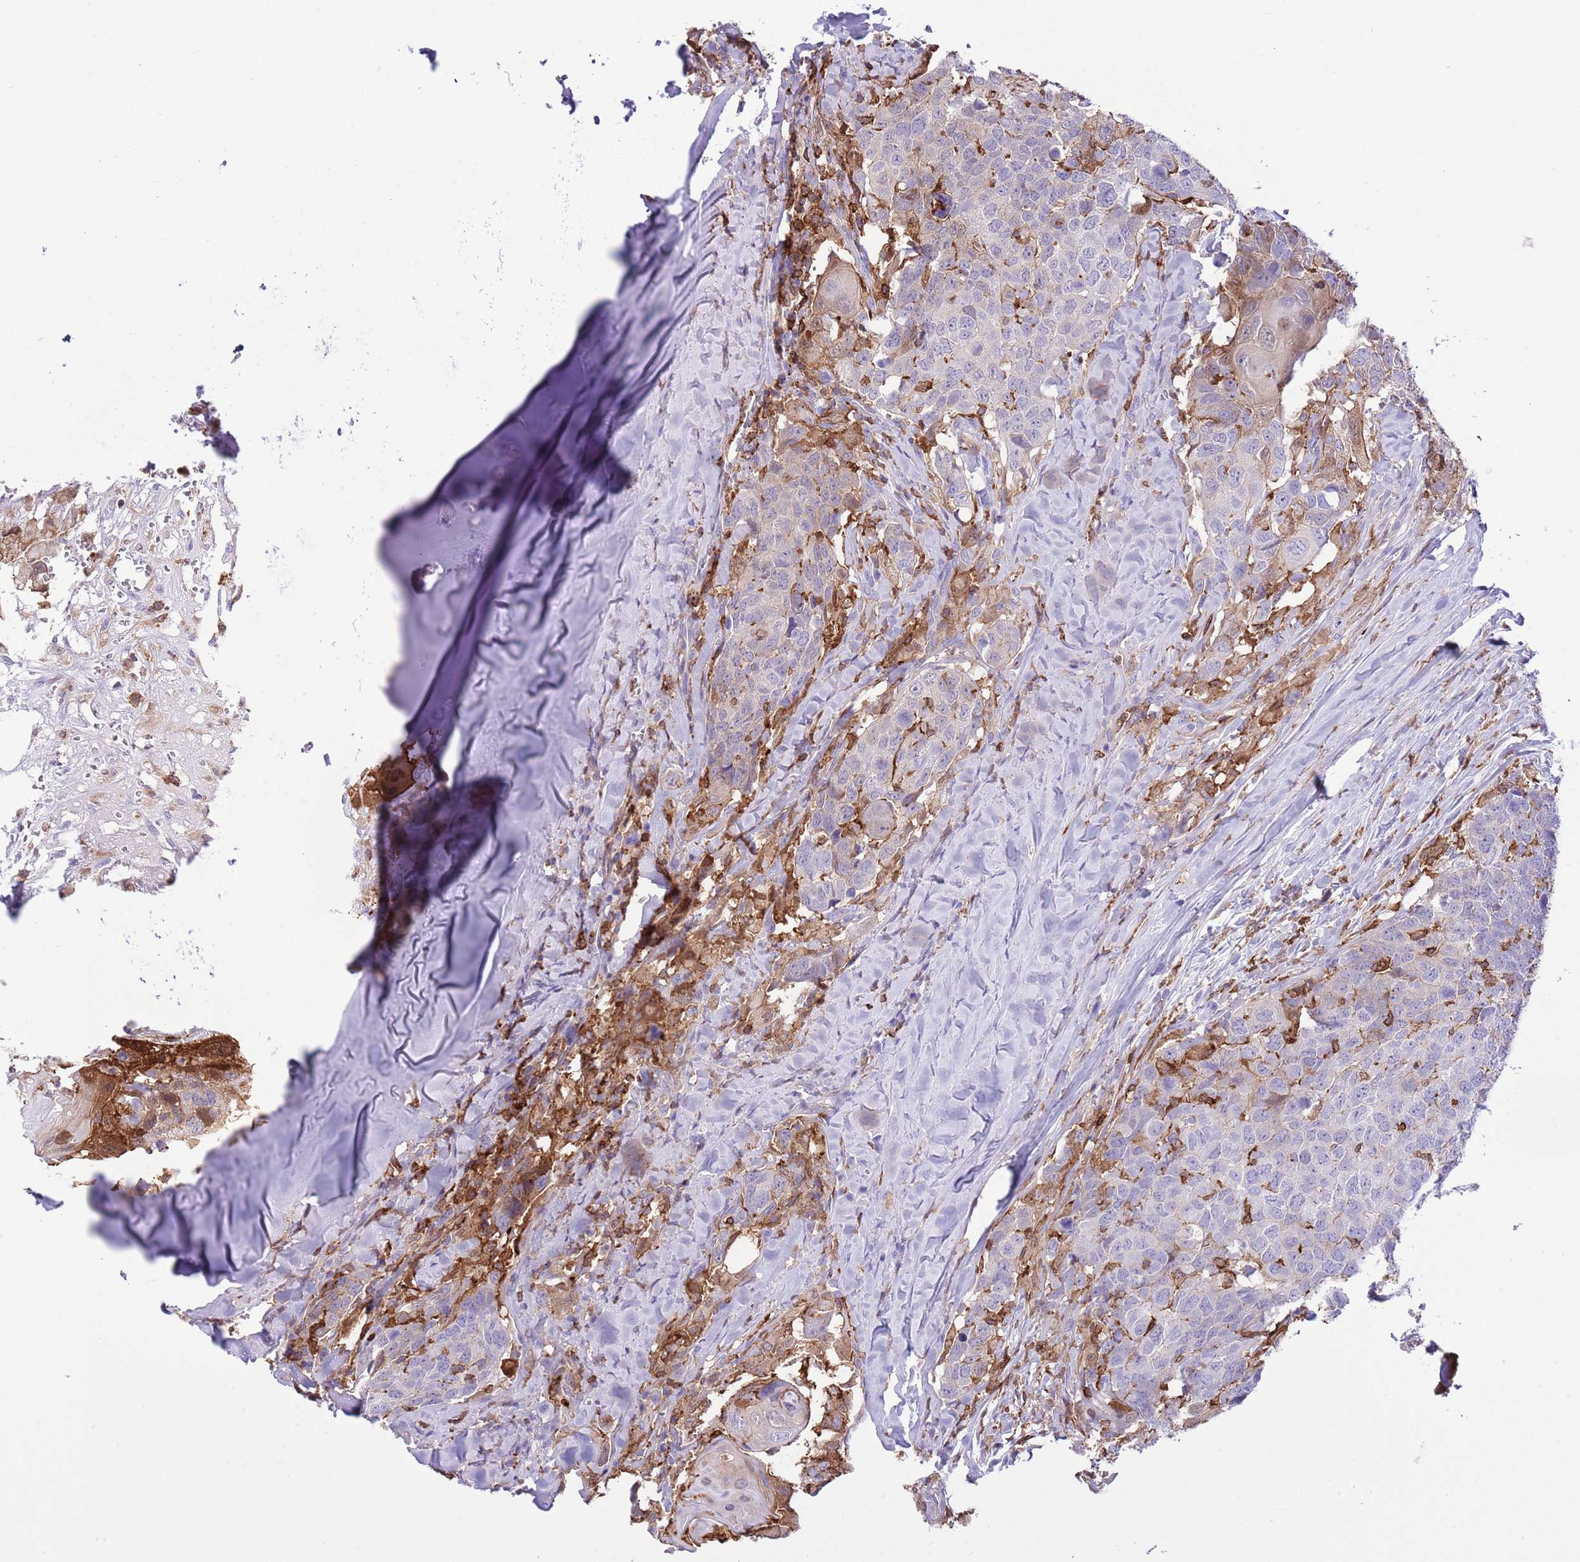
{"staining": {"intensity": "negative", "quantity": "none", "location": "none"}, "tissue": "head and neck cancer", "cell_type": "Tumor cells", "image_type": "cancer", "snomed": [{"axis": "morphology", "description": "Normal tissue, NOS"}, {"axis": "morphology", "description": "Squamous cell carcinoma, NOS"}, {"axis": "topography", "description": "Skeletal muscle"}, {"axis": "topography", "description": "Vascular tissue"}, {"axis": "topography", "description": "Peripheral nerve tissue"}, {"axis": "topography", "description": "Head-Neck"}], "caption": "There is no significant expression in tumor cells of head and neck cancer (squamous cell carcinoma).", "gene": "EFHD2", "patient": {"sex": "male", "age": 66}}